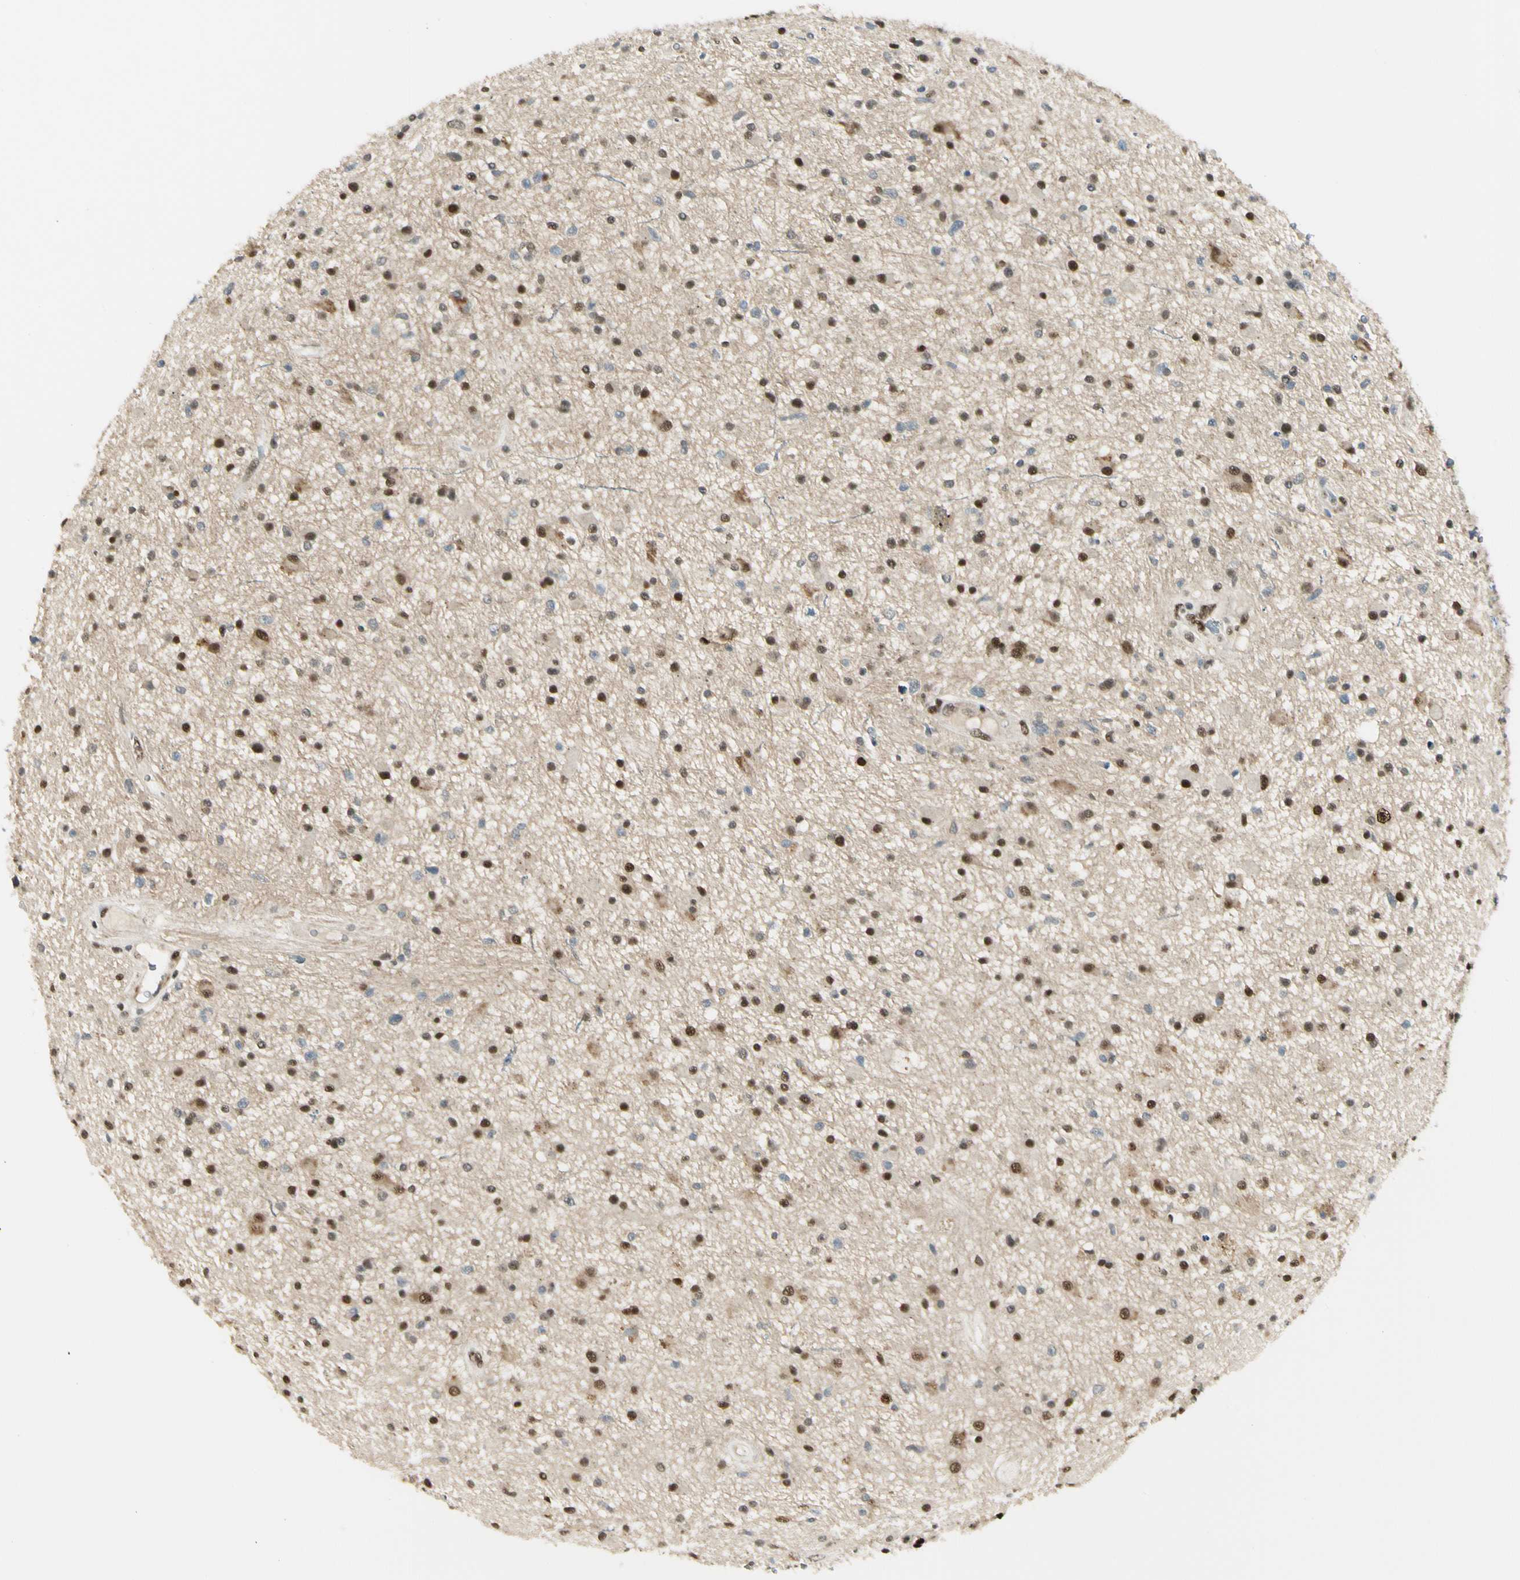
{"staining": {"intensity": "strong", "quantity": ">75%", "location": "nuclear"}, "tissue": "glioma", "cell_type": "Tumor cells", "image_type": "cancer", "snomed": [{"axis": "morphology", "description": "Glioma, malignant, High grade"}, {"axis": "topography", "description": "Brain"}], "caption": "The image exhibits staining of high-grade glioma (malignant), revealing strong nuclear protein expression (brown color) within tumor cells.", "gene": "ATXN1", "patient": {"sex": "male", "age": 33}}